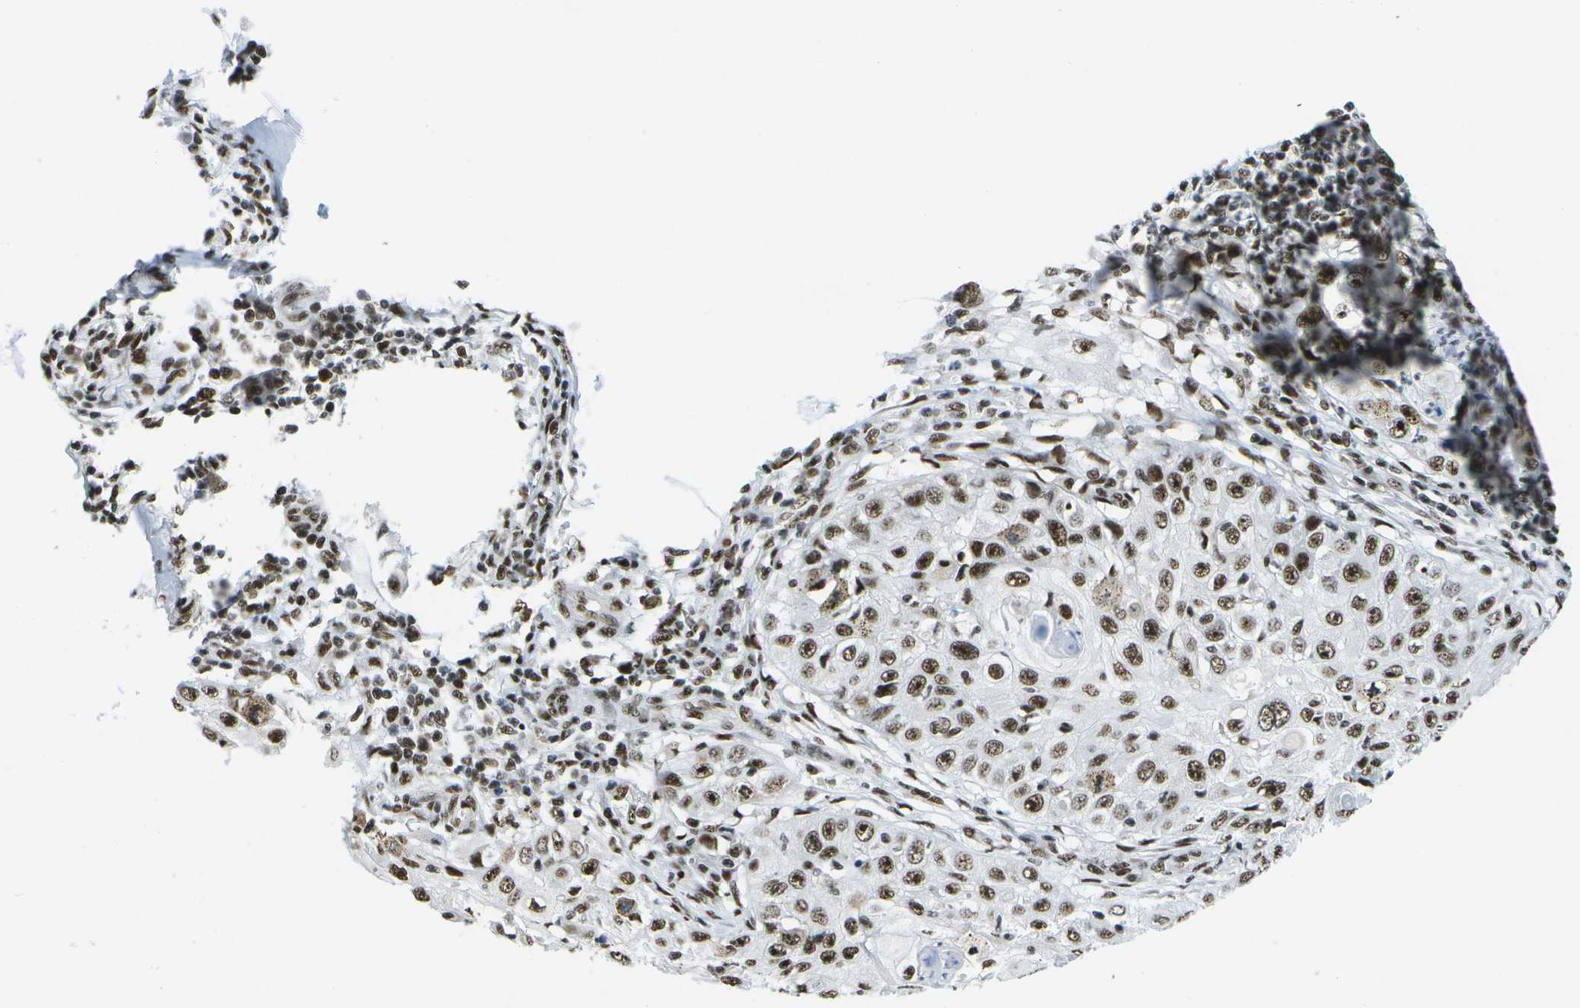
{"staining": {"intensity": "strong", "quantity": ">75%", "location": "nuclear"}, "tissue": "skin cancer", "cell_type": "Tumor cells", "image_type": "cancer", "snomed": [{"axis": "morphology", "description": "Squamous cell carcinoma, NOS"}, {"axis": "topography", "description": "Skin"}], "caption": "Protein staining by immunohistochemistry displays strong nuclear expression in about >75% of tumor cells in skin cancer (squamous cell carcinoma).", "gene": "NSRP1", "patient": {"sex": "male", "age": 86}}